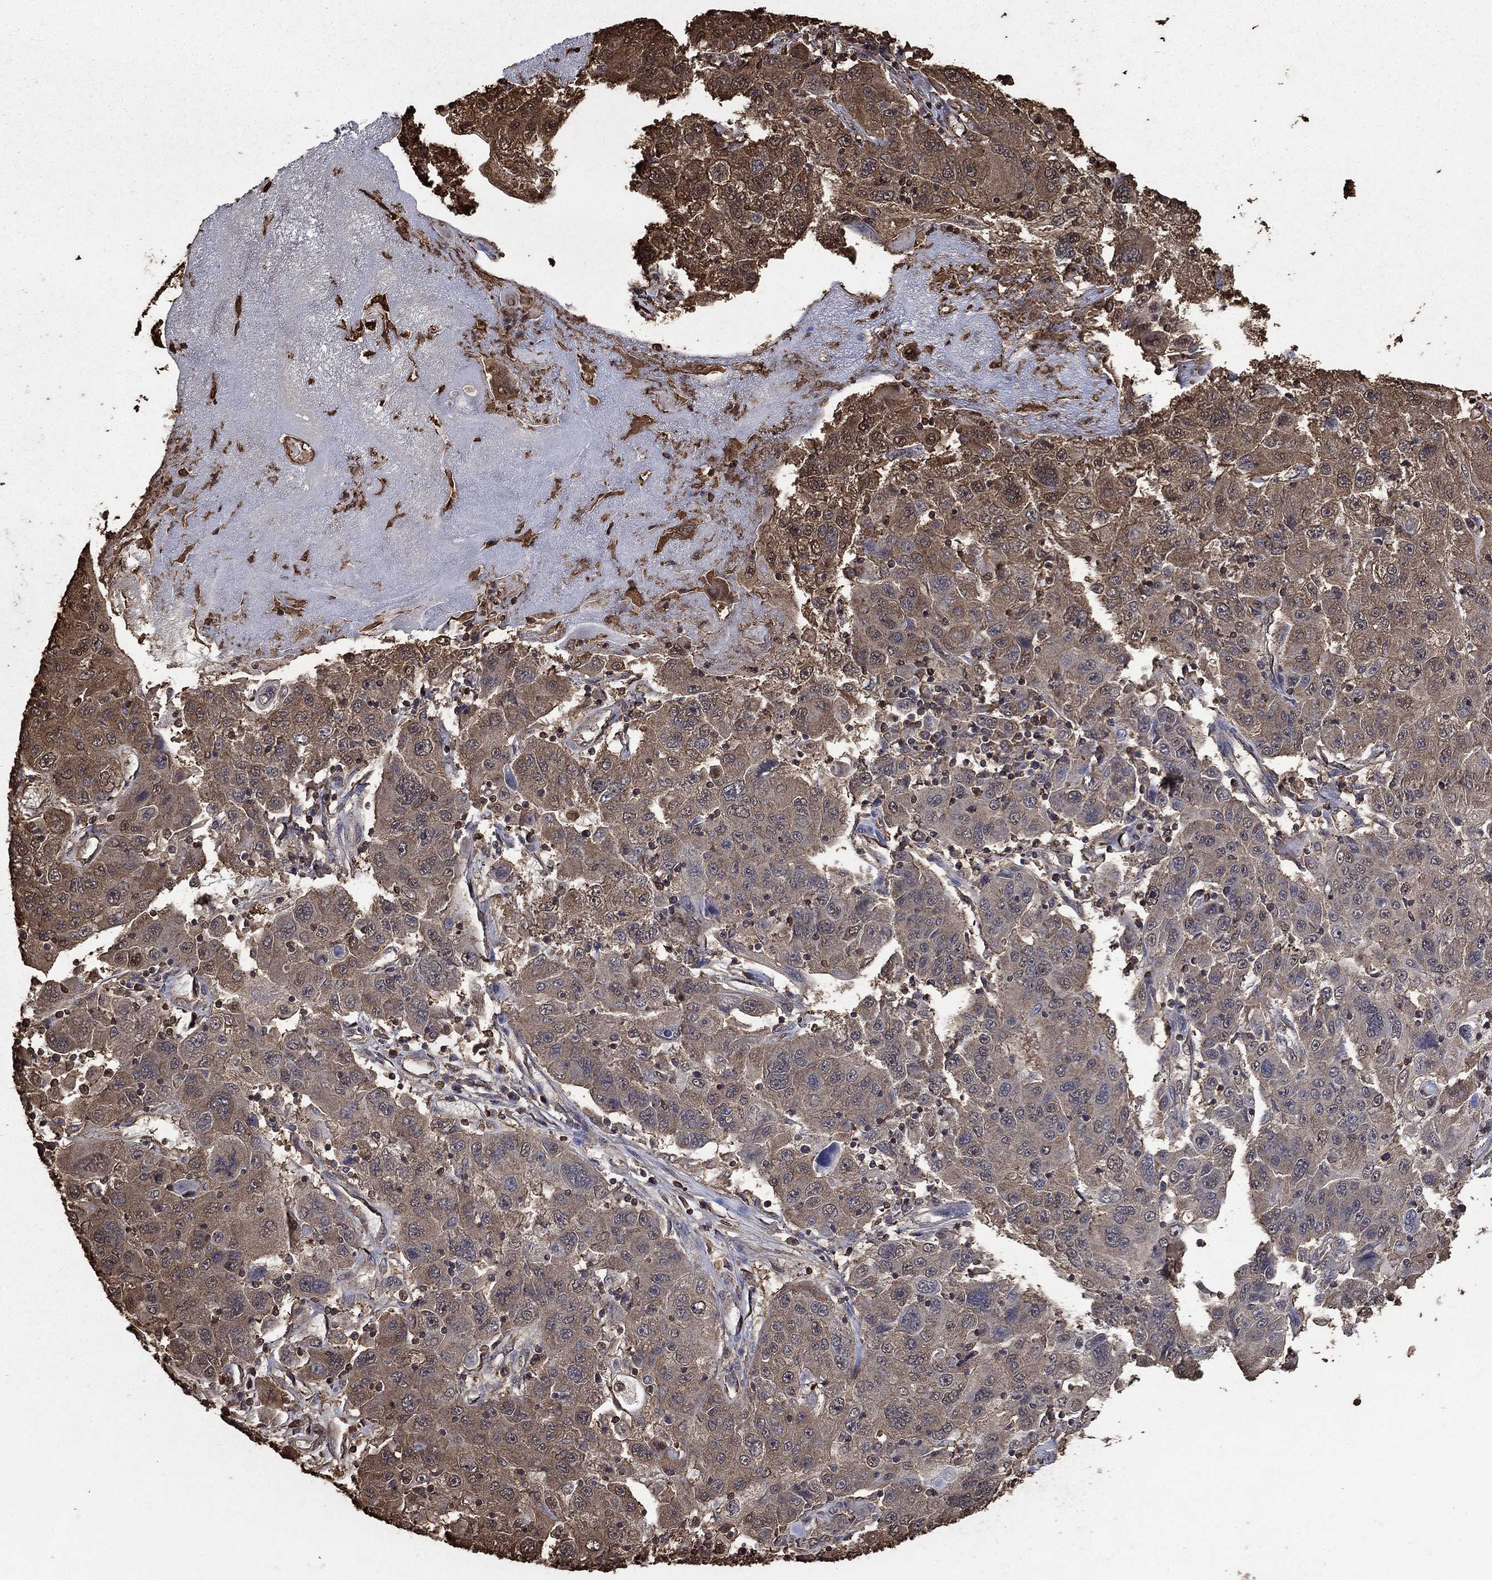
{"staining": {"intensity": "moderate", "quantity": "25%-75%", "location": "cytoplasmic/membranous"}, "tissue": "stomach cancer", "cell_type": "Tumor cells", "image_type": "cancer", "snomed": [{"axis": "morphology", "description": "Adenocarcinoma, NOS"}, {"axis": "topography", "description": "Stomach"}], "caption": "Human stomach cancer (adenocarcinoma) stained with a brown dye demonstrates moderate cytoplasmic/membranous positive expression in about 25%-75% of tumor cells.", "gene": "GAPDH", "patient": {"sex": "male", "age": 56}}